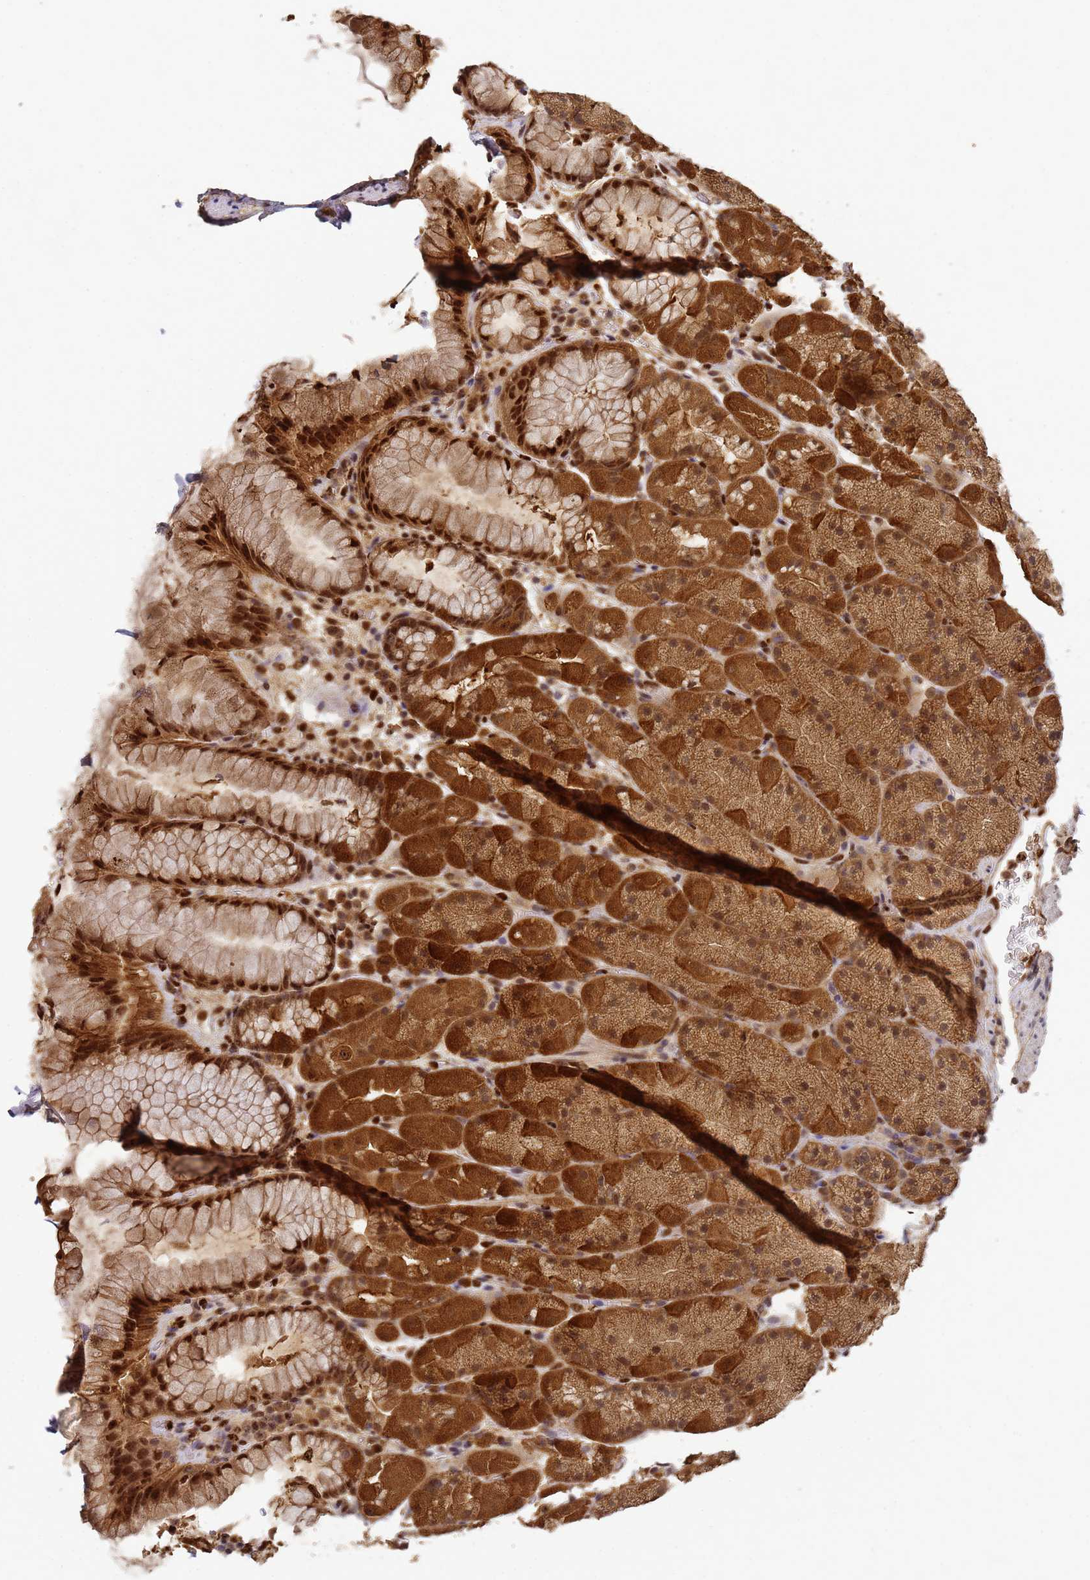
{"staining": {"intensity": "strong", "quantity": ">75%", "location": "cytoplasmic/membranous,nuclear"}, "tissue": "stomach", "cell_type": "Glandular cells", "image_type": "normal", "snomed": [{"axis": "morphology", "description": "Normal tissue, NOS"}, {"axis": "topography", "description": "Stomach, upper"}, {"axis": "topography", "description": "Stomach, lower"}], "caption": "Protein expression by IHC exhibits strong cytoplasmic/membranous,nuclear staining in about >75% of glandular cells in benign stomach.", "gene": "SECISBP2", "patient": {"sex": "male", "age": 67}}